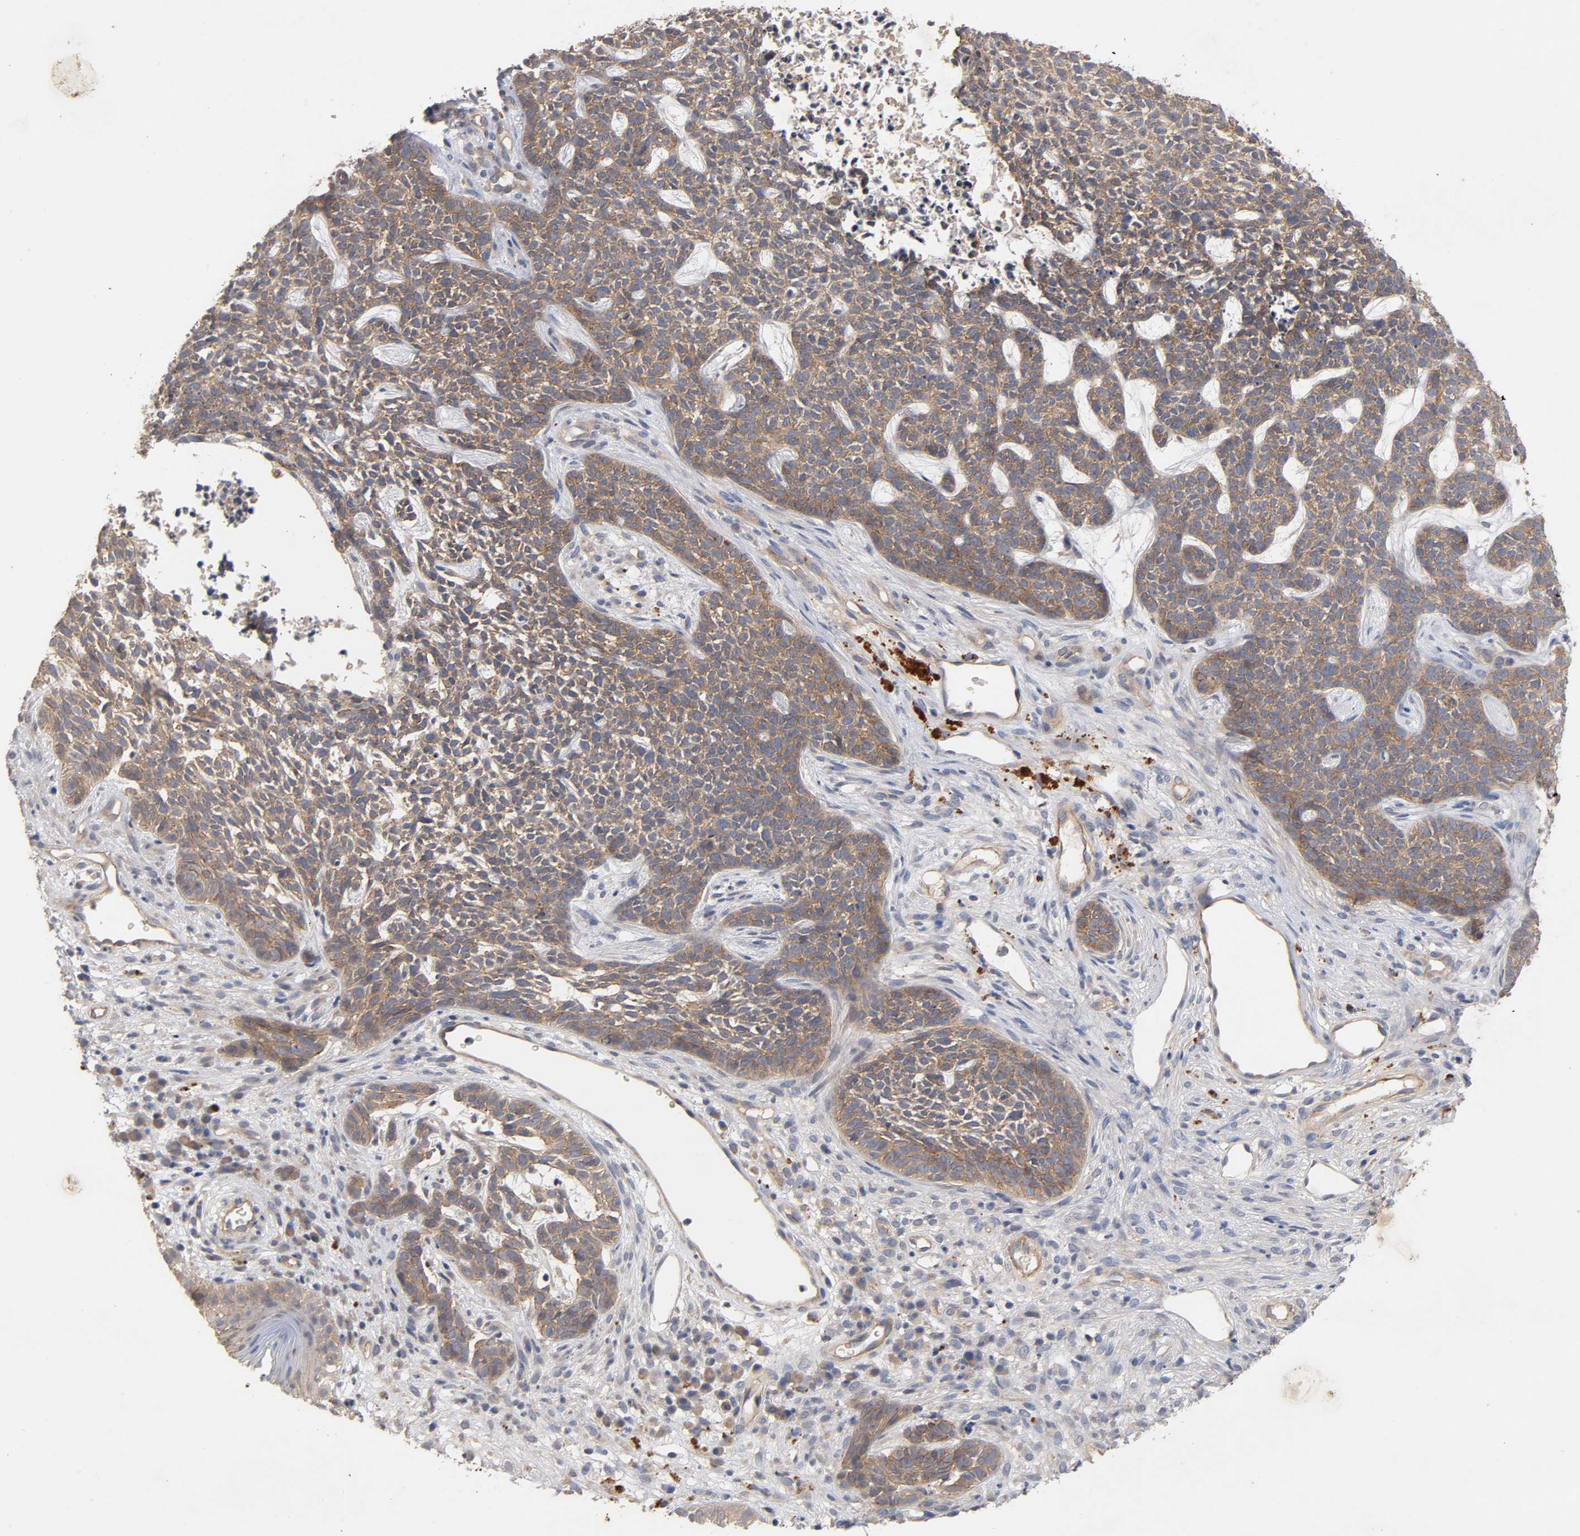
{"staining": {"intensity": "moderate", "quantity": ">75%", "location": "cytoplasmic/membranous"}, "tissue": "skin cancer", "cell_type": "Tumor cells", "image_type": "cancer", "snomed": [{"axis": "morphology", "description": "Basal cell carcinoma"}, {"axis": "topography", "description": "Skin"}], "caption": "Immunohistochemical staining of human skin cancer exhibits medium levels of moderate cytoplasmic/membranous expression in approximately >75% of tumor cells. Using DAB (3,3'-diaminobenzidine) (brown) and hematoxylin (blue) stains, captured at high magnification using brightfield microscopy.", "gene": "PDZD11", "patient": {"sex": "female", "age": 84}}